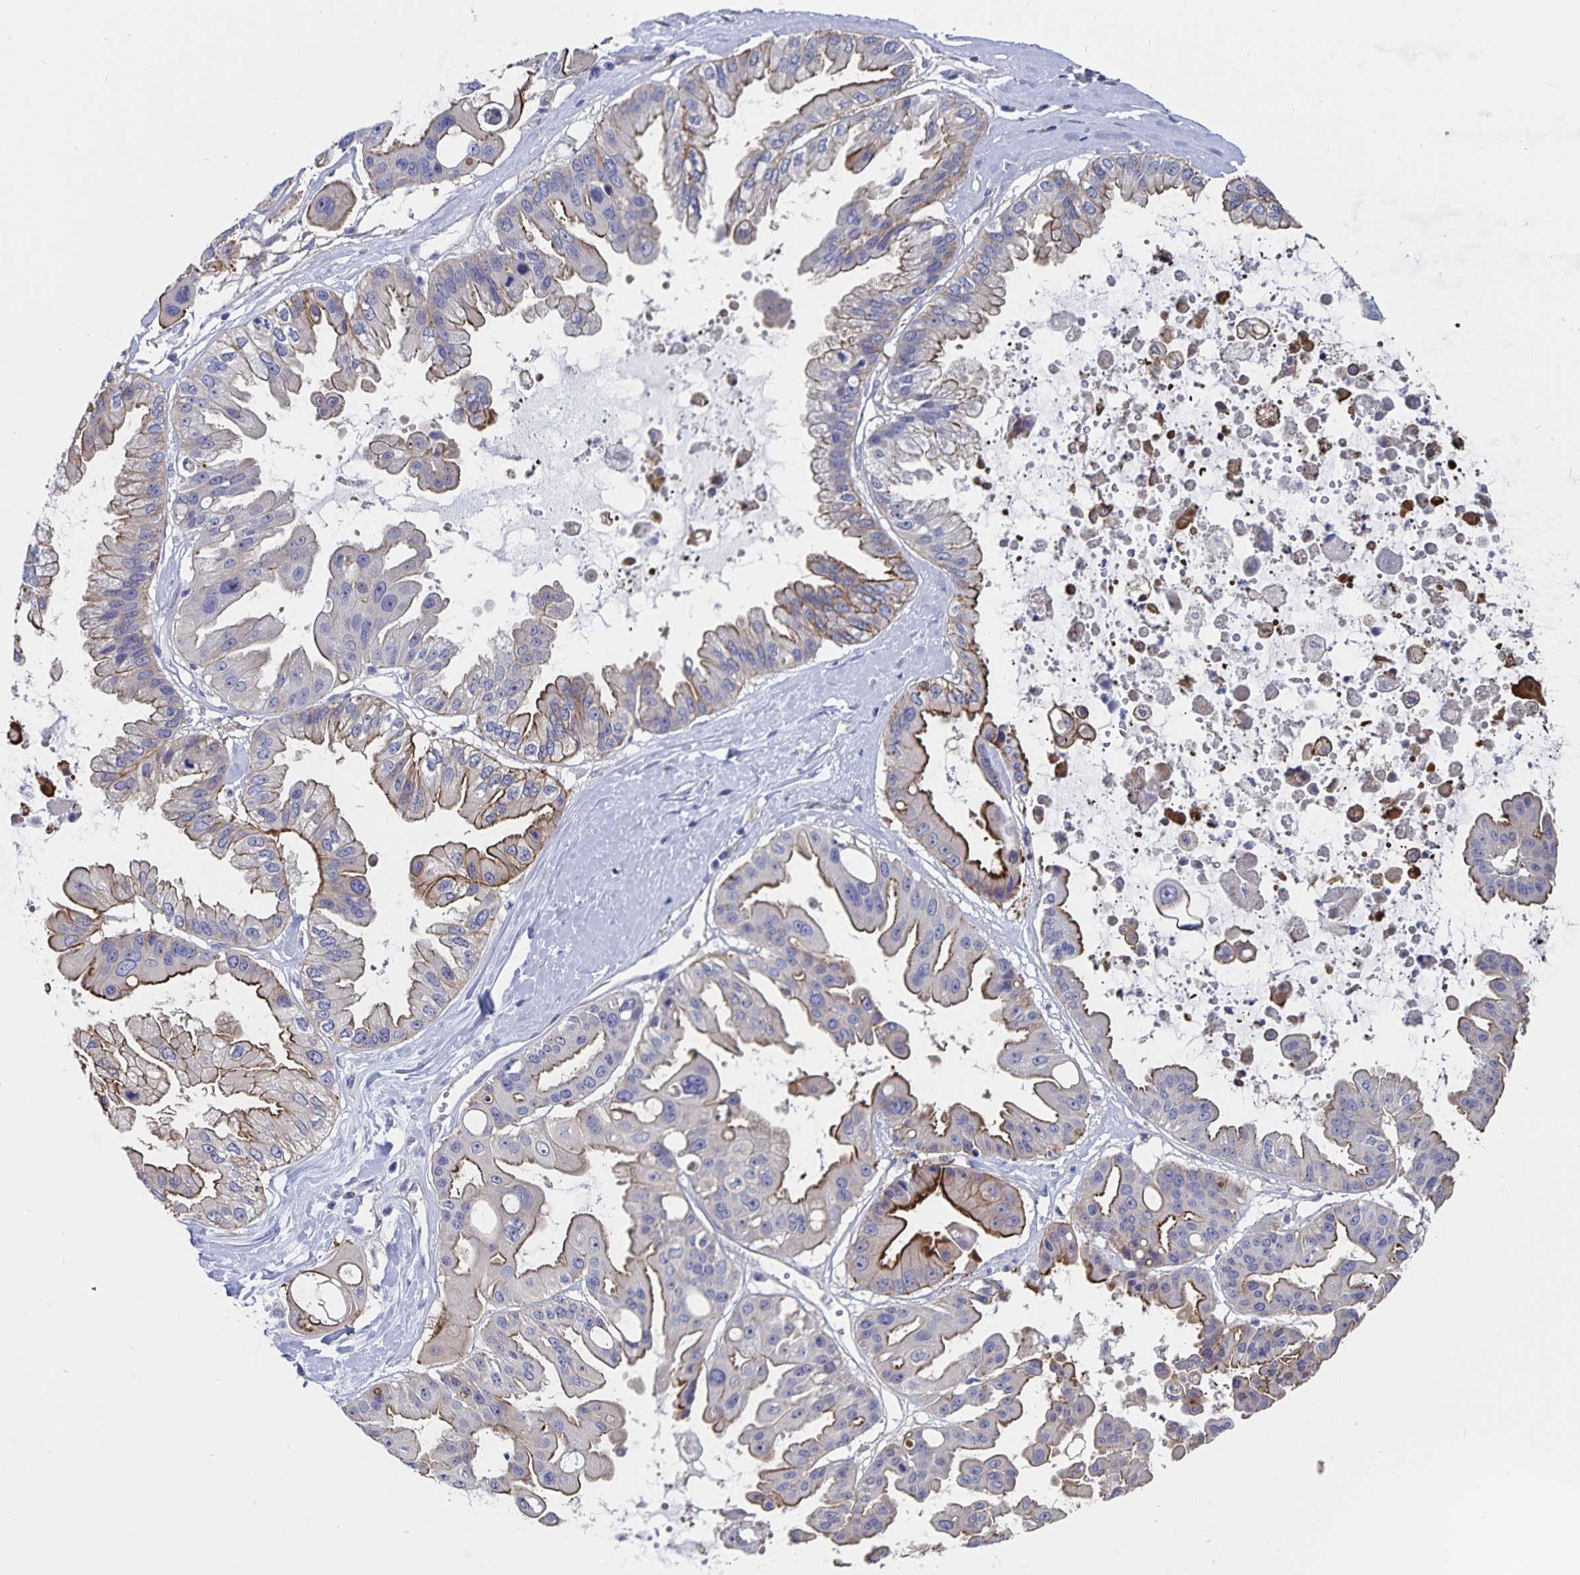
{"staining": {"intensity": "moderate", "quantity": "25%-75%", "location": "cytoplasmic/membranous"}, "tissue": "ovarian cancer", "cell_type": "Tumor cells", "image_type": "cancer", "snomed": [{"axis": "morphology", "description": "Cystadenocarcinoma, serous, NOS"}, {"axis": "topography", "description": "Ovary"}], "caption": "Ovarian cancer stained with a brown dye demonstrates moderate cytoplasmic/membranous positive staining in approximately 25%-75% of tumor cells.", "gene": "SSTR1", "patient": {"sex": "female", "age": 56}}